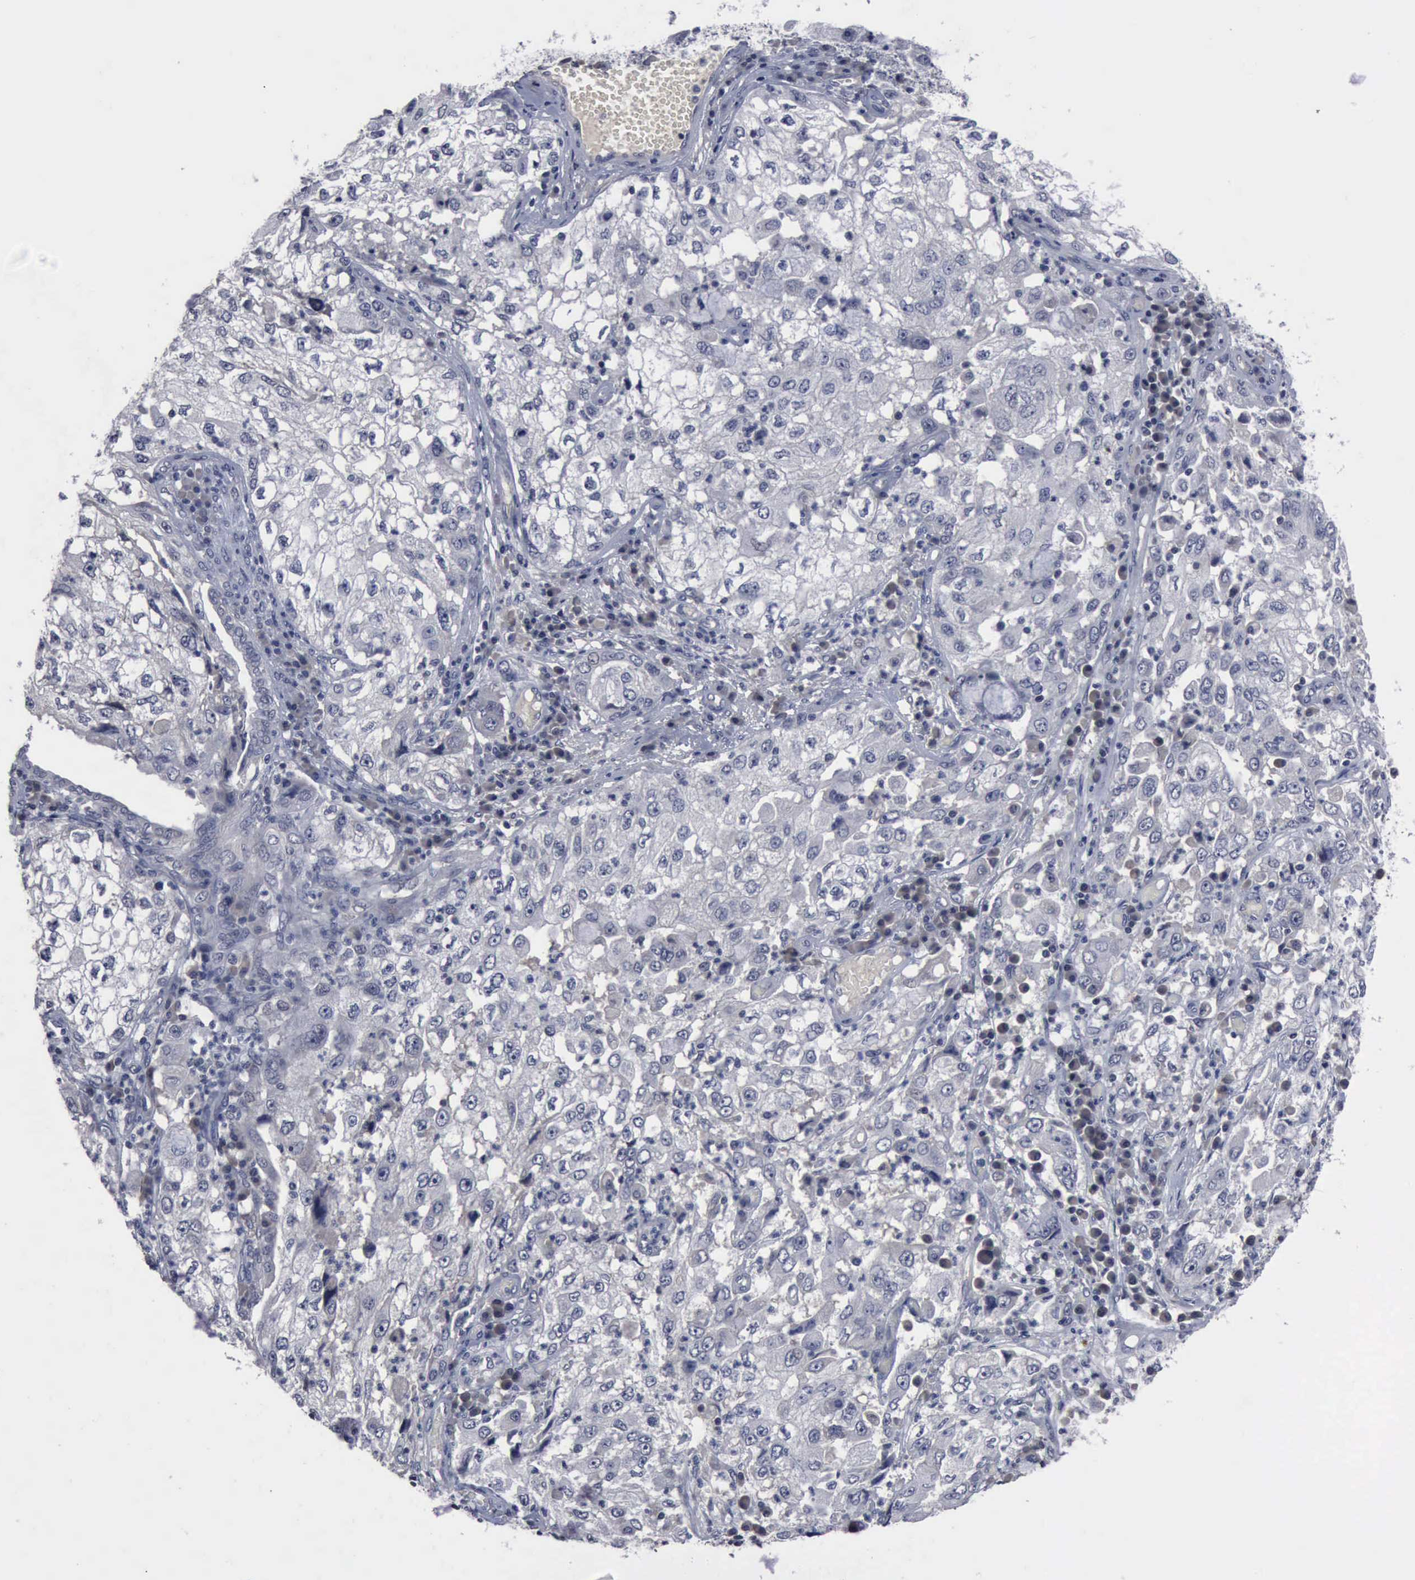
{"staining": {"intensity": "negative", "quantity": "none", "location": "none"}, "tissue": "cervical cancer", "cell_type": "Tumor cells", "image_type": "cancer", "snomed": [{"axis": "morphology", "description": "Squamous cell carcinoma, NOS"}, {"axis": "topography", "description": "Cervix"}], "caption": "Tumor cells show no significant protein positivity in cervical cancer (squamous cell carcinoma).", "gene": "MYO18B", "patient": {"sex": "female", "age": 36}}